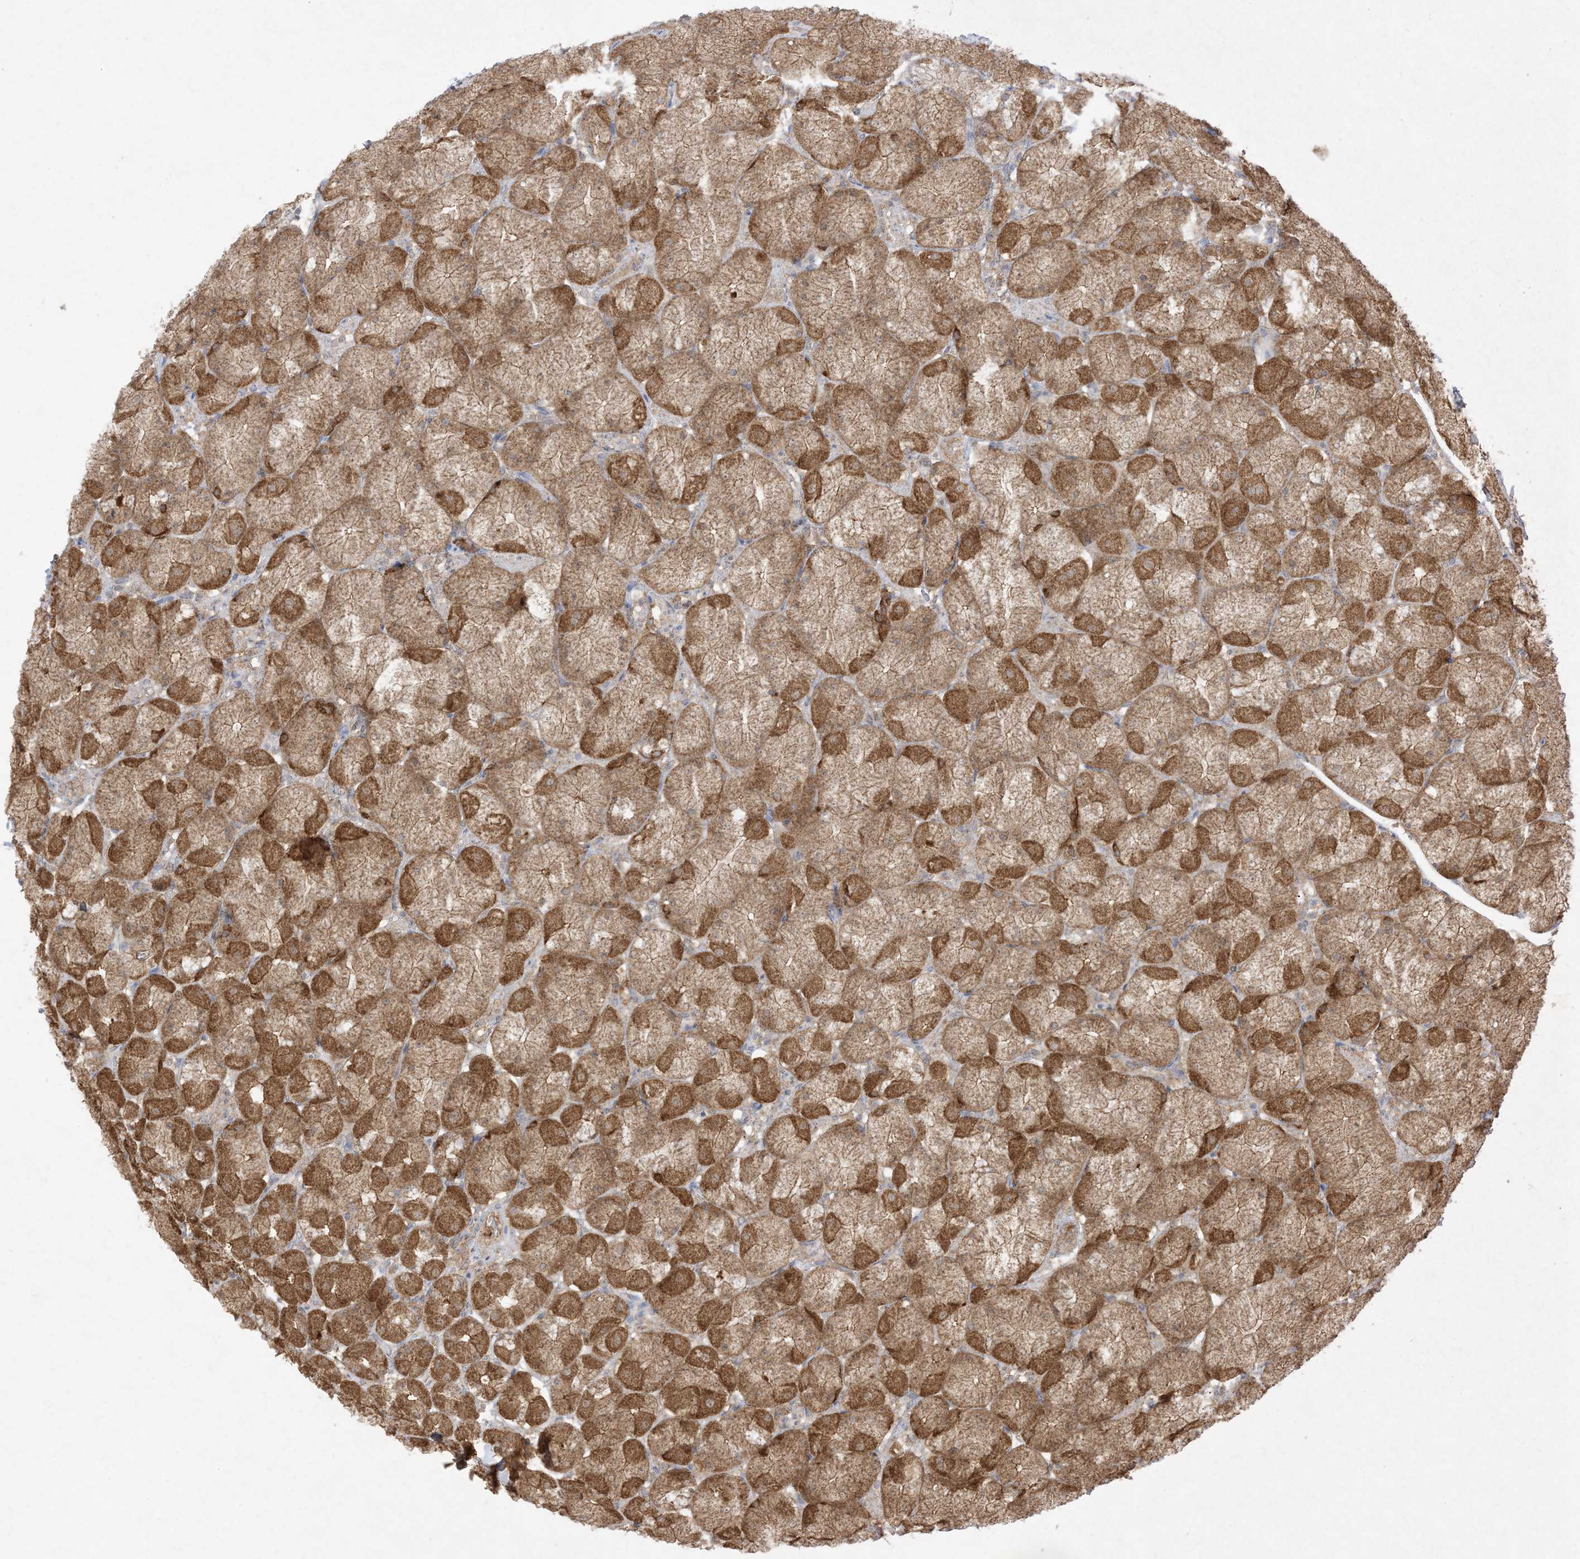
{"staining": {"intensity": "moderate", "quantity": ">75%", "location": "cytoplasmic/membranous"}, "tissue": "stomach", "cell_type": "Glandular cells", "image_type": "normal", "snomed": [{"axis": "morphology", "description": "Normal tissue, NOS"}, {"axis": "topography", "description": "Stomach, upper"}], "caption": "Immunohistochemical staining of unremarkable human stomach shows >75% levels of moderate cytoplasmic/membranous protein positivity in about >75% of glandular cells. (Brightfield microscopy of DAB IHC at high magnification).", "gene": "UBE2C", "patient": {"sex": "female", "age": 56}}